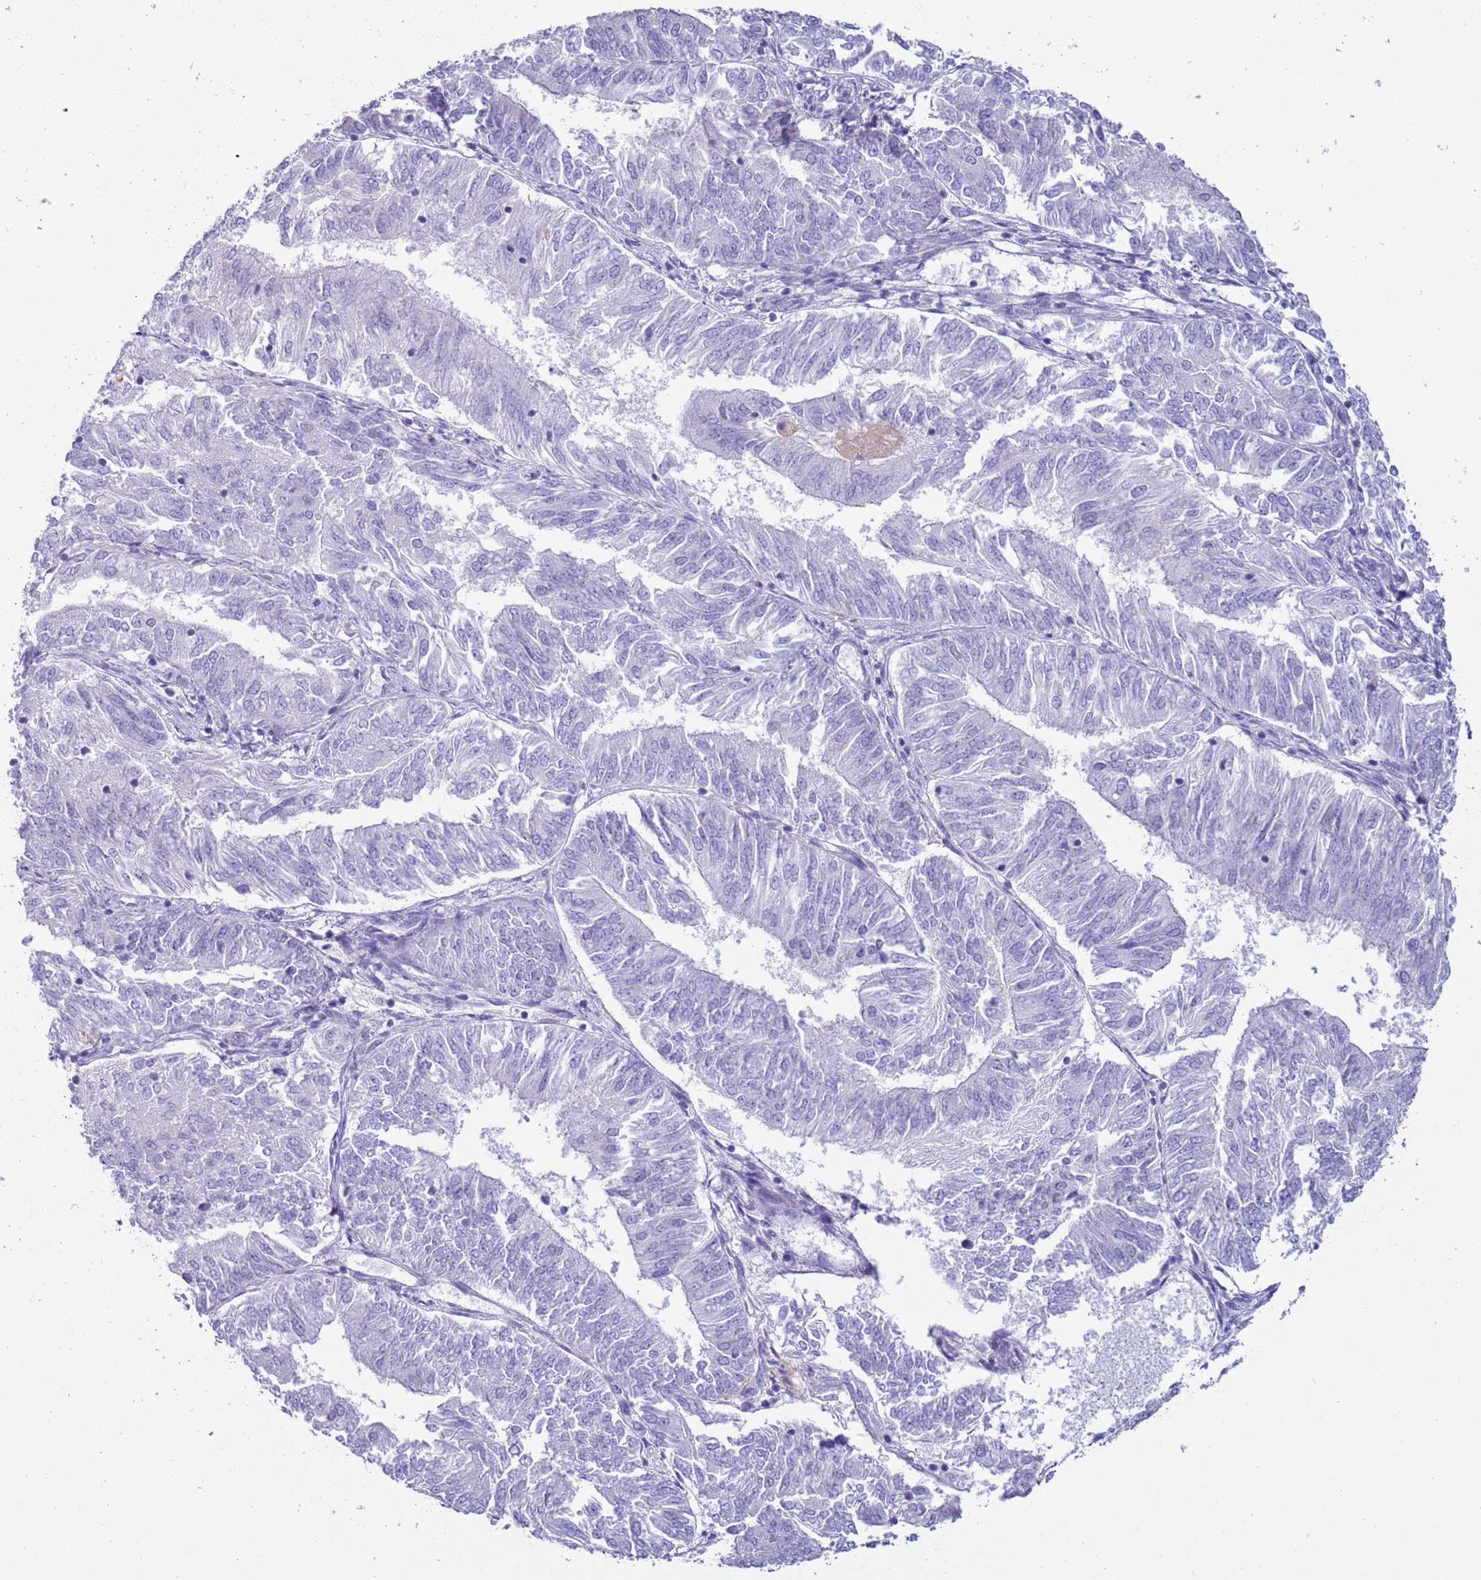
{"staining": {"intensity": "negative", "quantity": "none", "location": "none"}, "tissue": "endometrial cancer", "cell_type": "Tumor cells", "image_type": "cancer", "snomed": [{"axis": "morphology", "description": "Adenocarcinoma, NOS"}, {"axis": "topography", "description": "Endometrium"}], "caption": "The image reveals no significant positivity in tumor cells of endometrial cancer (adenocarcinoma). The staining is performed using DAB (3,3'-diaminobenzidine) brown chromogen with nuclei counter-stained in using hematoxylin.", "gene": "NPAP1", "patient": {"sex": "female", "age": 58}}